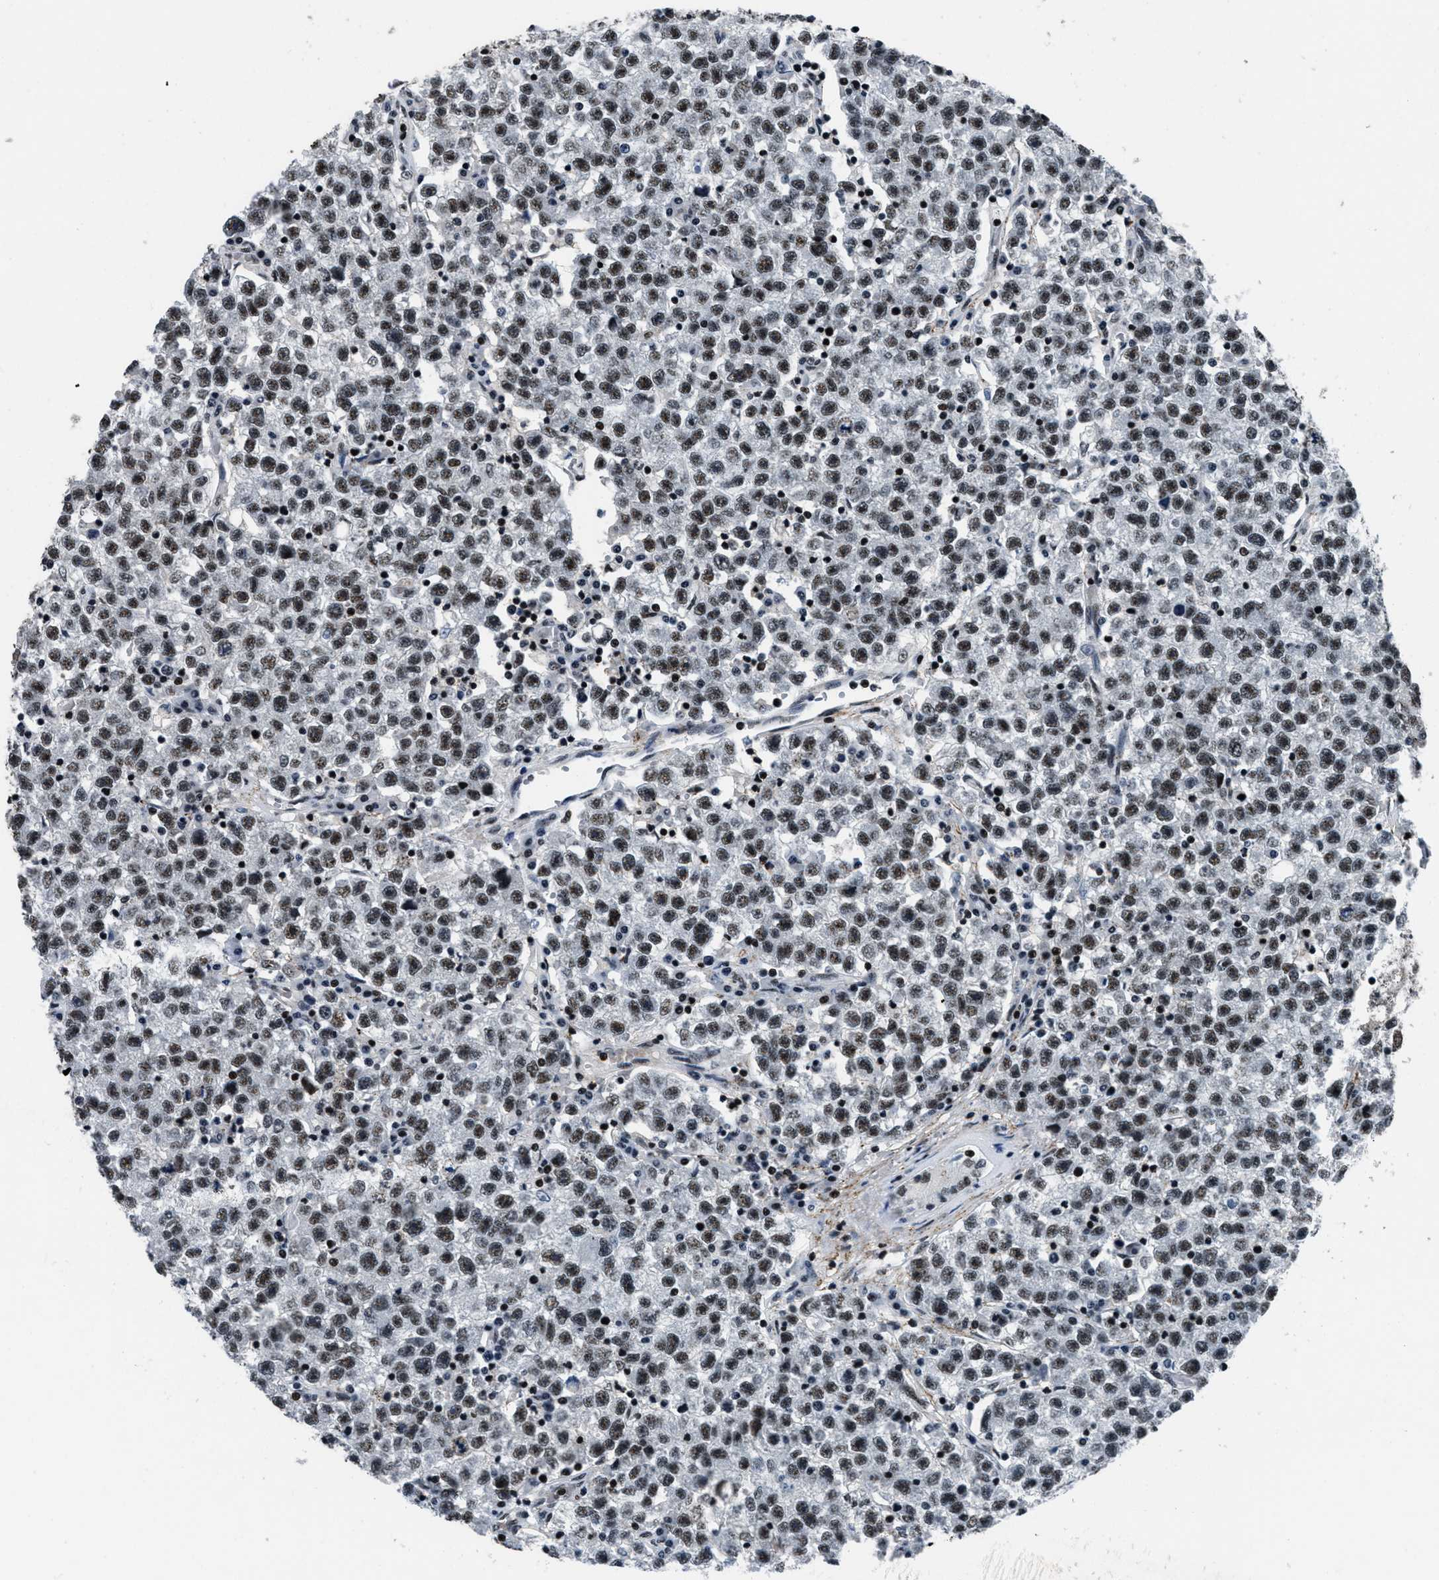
{"staining": {"intensity": "strong", "quantity": ">75%", "location": "nuclear"}, "tissue": "testis cancer", "cell_type": "Tumor cells", "image_type": "cancer", "snomed": [{"axis": "morphology", "description": "Seminoma, NOS"}, {"axis": "topography", "description": "Testis"}], "caption": "IHC (DAB (3,3'-diaminobenzidine)) staining of seminoma (testis) displays strong nuclear protein staining in approximately >75% of tumor cells. The staining was performed using DAB, with brown indicating positive protein expression. Nuclei are stained blue with hematoxylin.", "gene": "SMARCB1", "patient": {"sex": "male", "age": 22}}